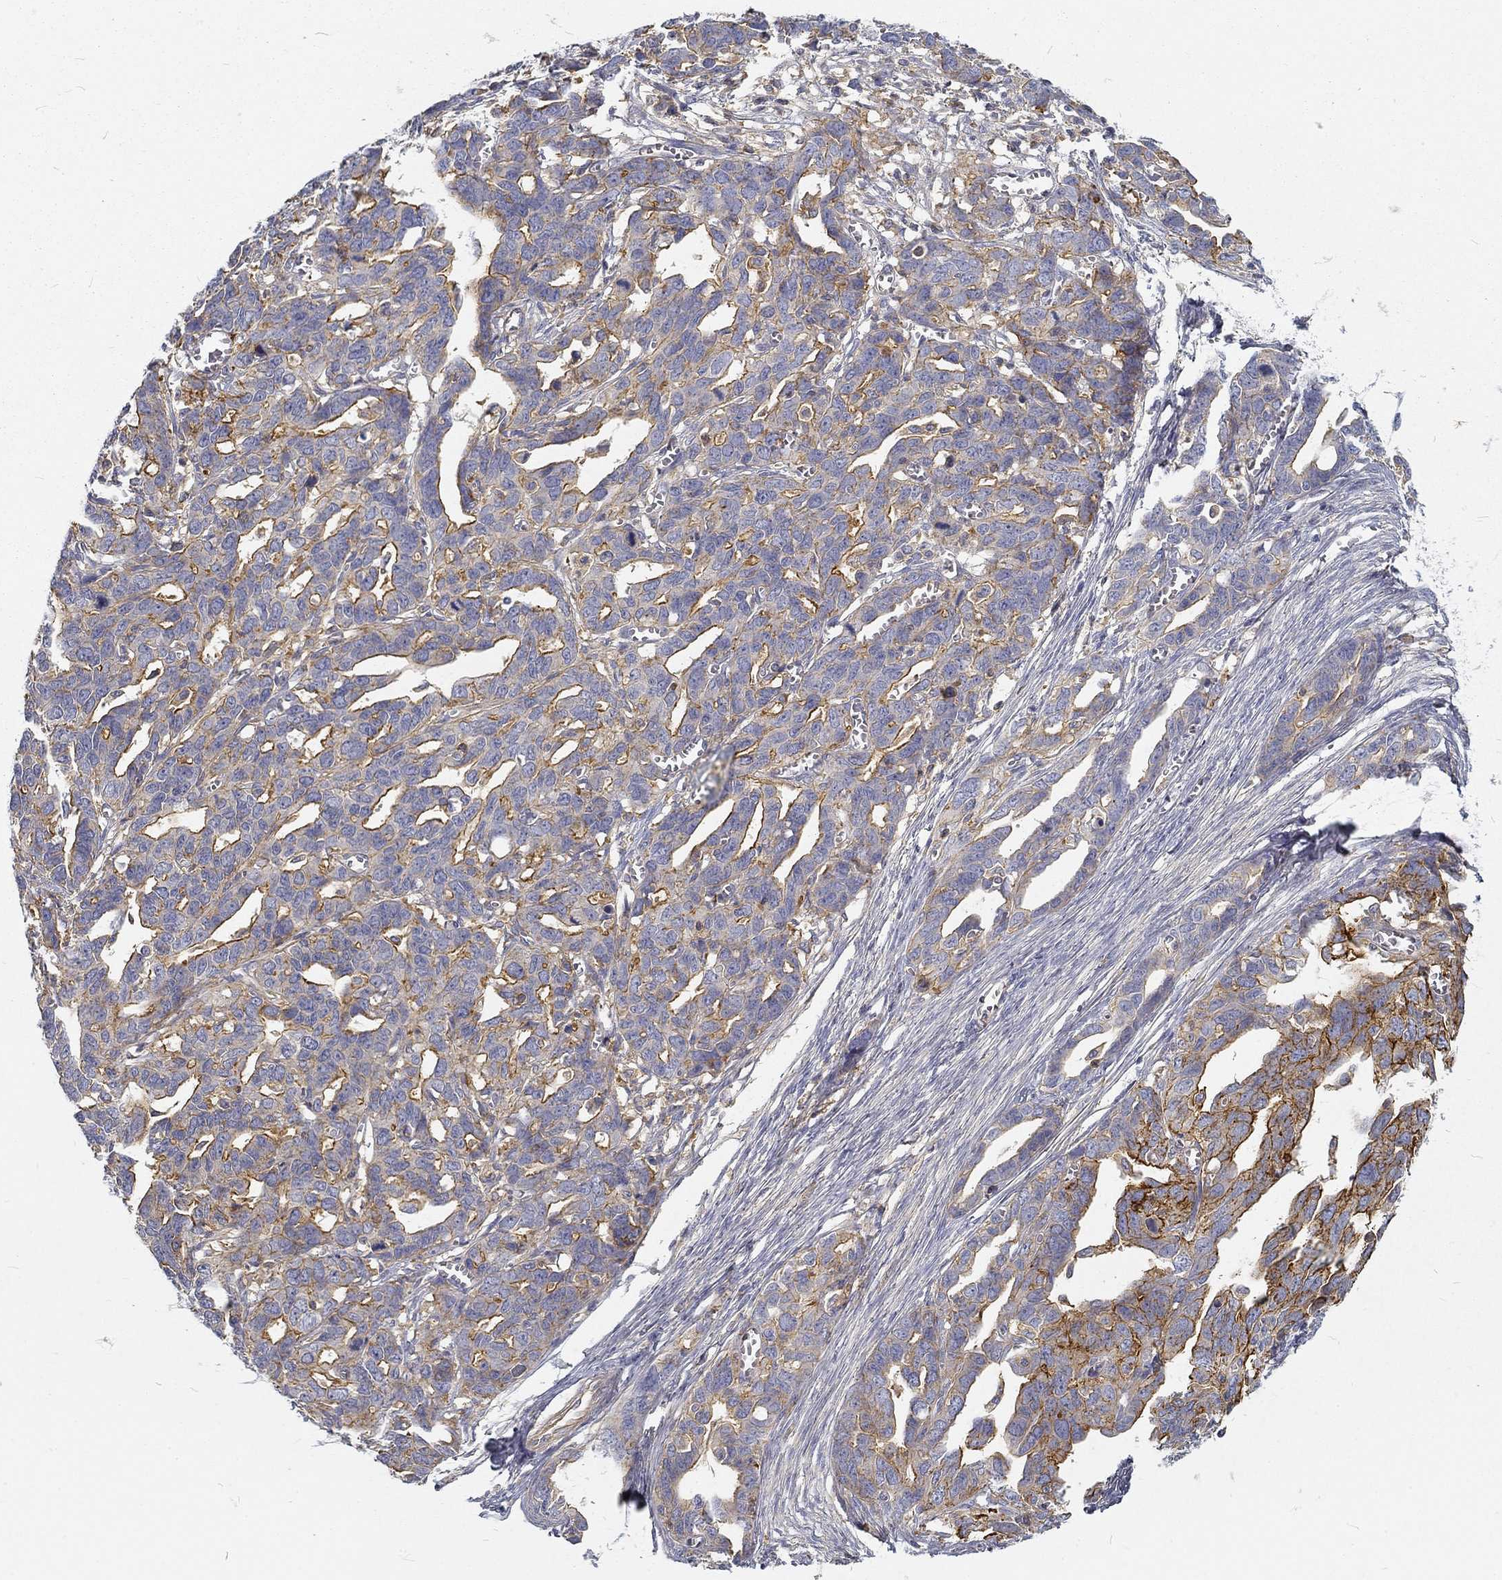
{"staining": {"intensity": "moderate", "quantity": "25%-75%", "location": "cytoplasmic/membranous"}, "tissue": "ovarian cancer", "cell_type": "Tumor cells", "image_type": "cancer", "snomed": [{"axis": "morphology", "description": "Cystadenocarcinoma, serous, NOS"}, {"axis": "topography", "description": "Ovary"}], "caption": "Protein expression by immunohistochemistry exhibits moderate cytoplasmic/membranous positivity in about 25%-75% of tumor cells in serous cystadenocarcinoma (ovarian). (DAB = brown stain, brightfield microscopy at high magnification).", "gene": "MTMR11", "patient": {"sex": "female", "age": 69}}